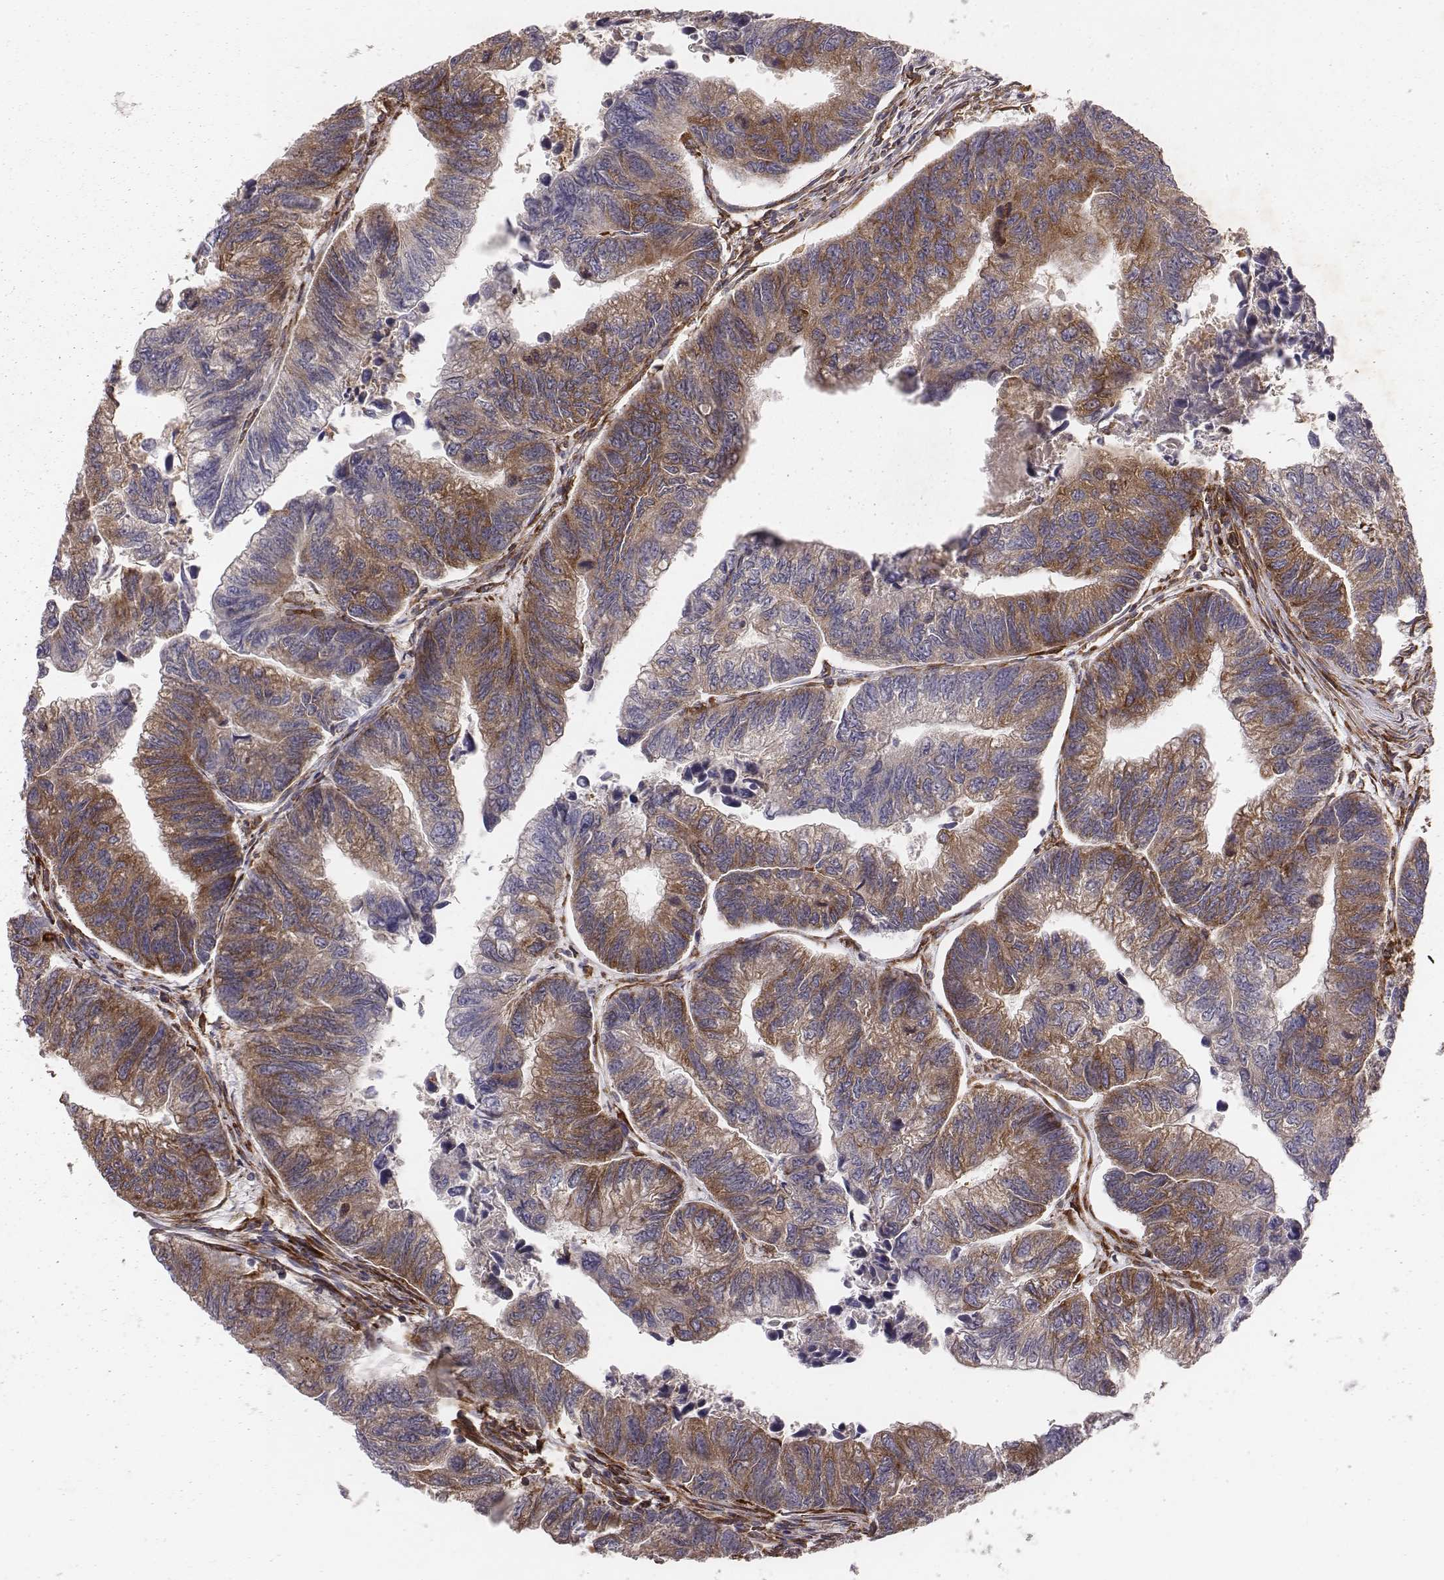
{"staining": {"intensity": "moderate", "quantity": ">75%", "location": "cytoplasmic/membranous"}, "tissue": "colorectal cancer", "cell_type": "Tumor cells", "image_type": "cancer", "snomed": [{"axis": "morphology", "description": "Adenocarcinoma, NOS"}, {"axis": "topography", "description": "Colon"}], "caption": "Colorectal cancer was stained to show a protein in brown. There is medium levels of moderate cytoplasmic/membranous expression in approximately >75% of tumor cells.", "gene": "TXLNA", "patient": {"sex": "female", "age": 65}}